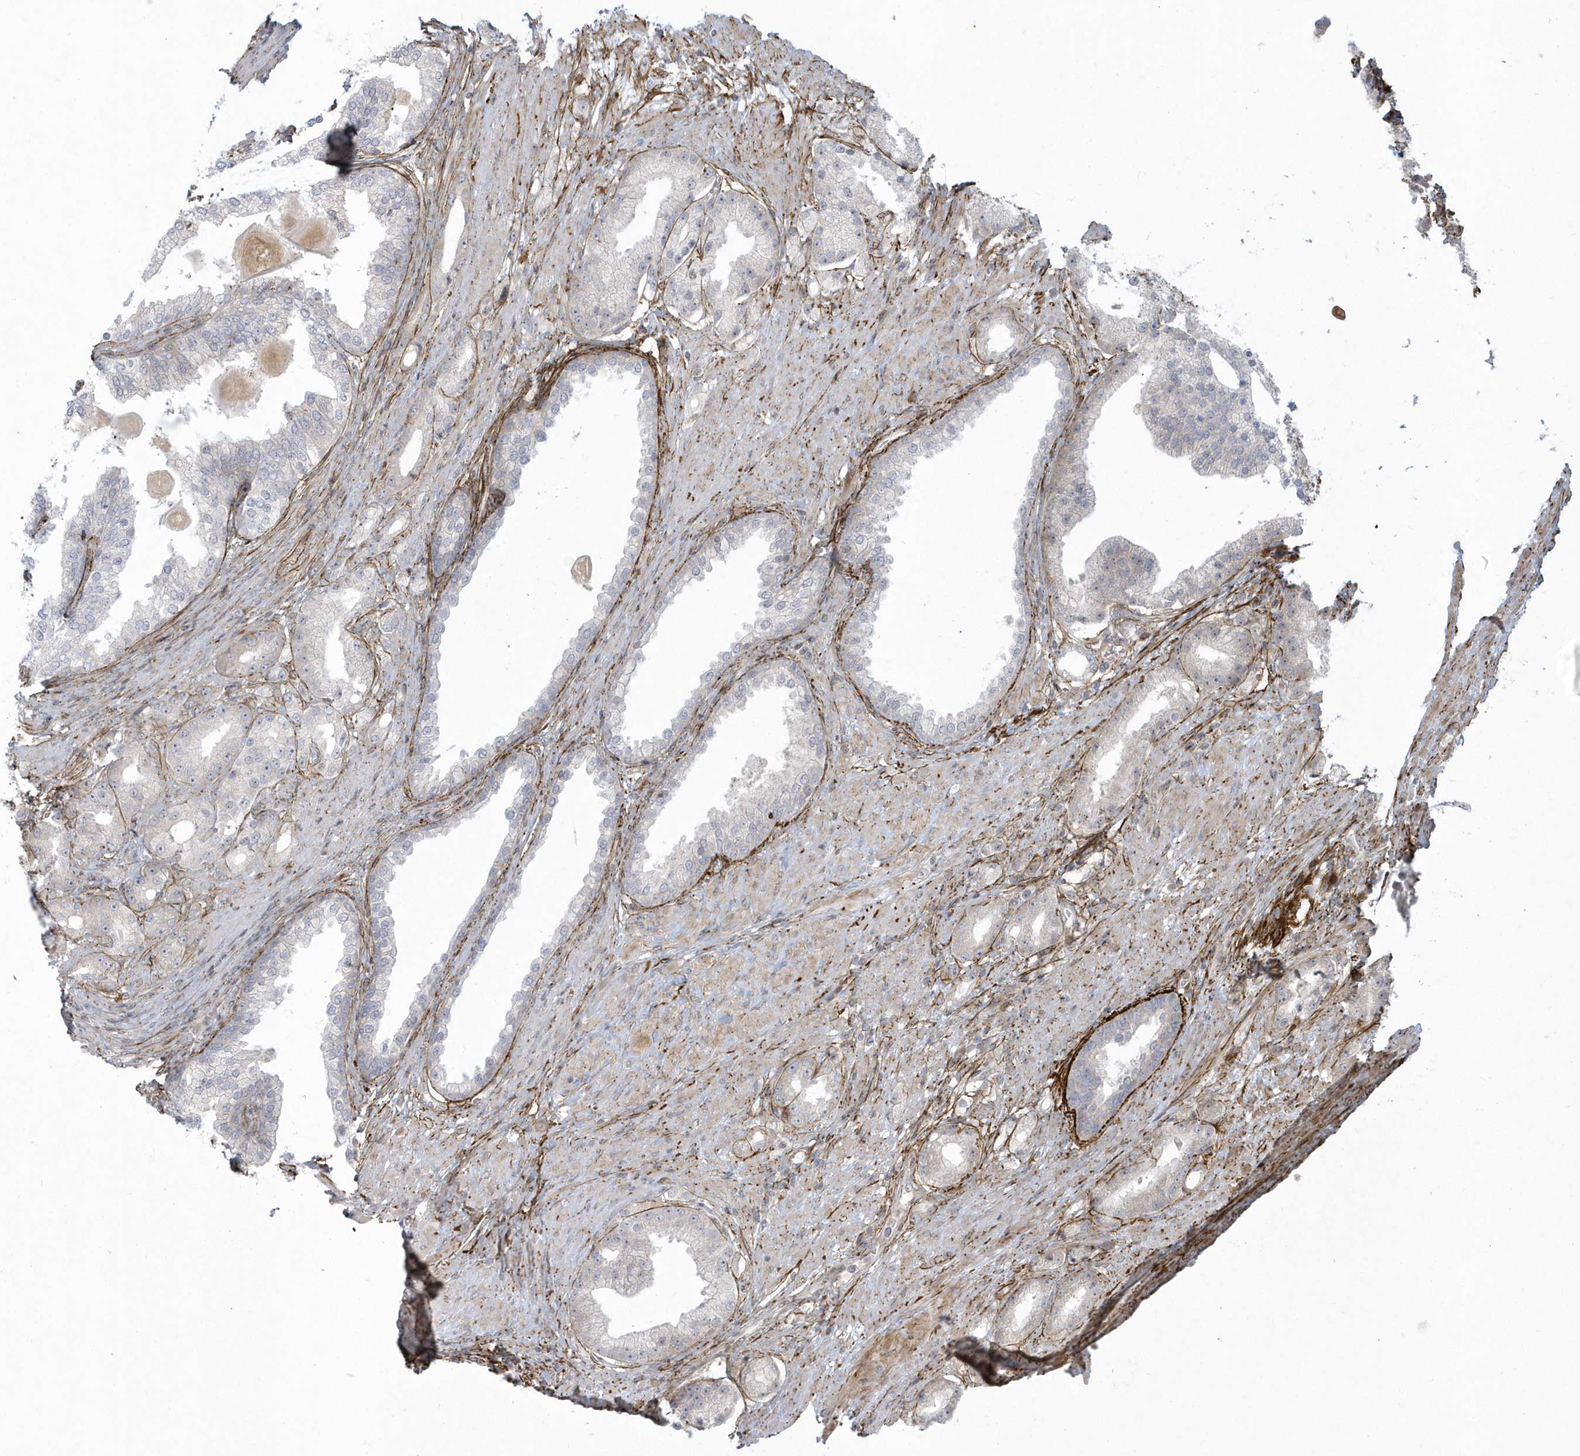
{"staining": {"intensity": "negative", "quantity": "none", "location": "none"}, "tissue": "prostate cancer", "cell_type": "Tumor cells", "image_type": "cancer", "snomed": [{"axis": "morphology", "description": "Adenocarcinoma, Low grade"}, {"axis": "topography", "description": "Prostate"}], "caption": "Tumor cells show no significant staining in prostate cancer (adenocarcinoma (low-grade)). (DAB IHC with hematoxylin counter stain).", "gene": "MASP2", "patient": {"sex": "male", "age": 67}}